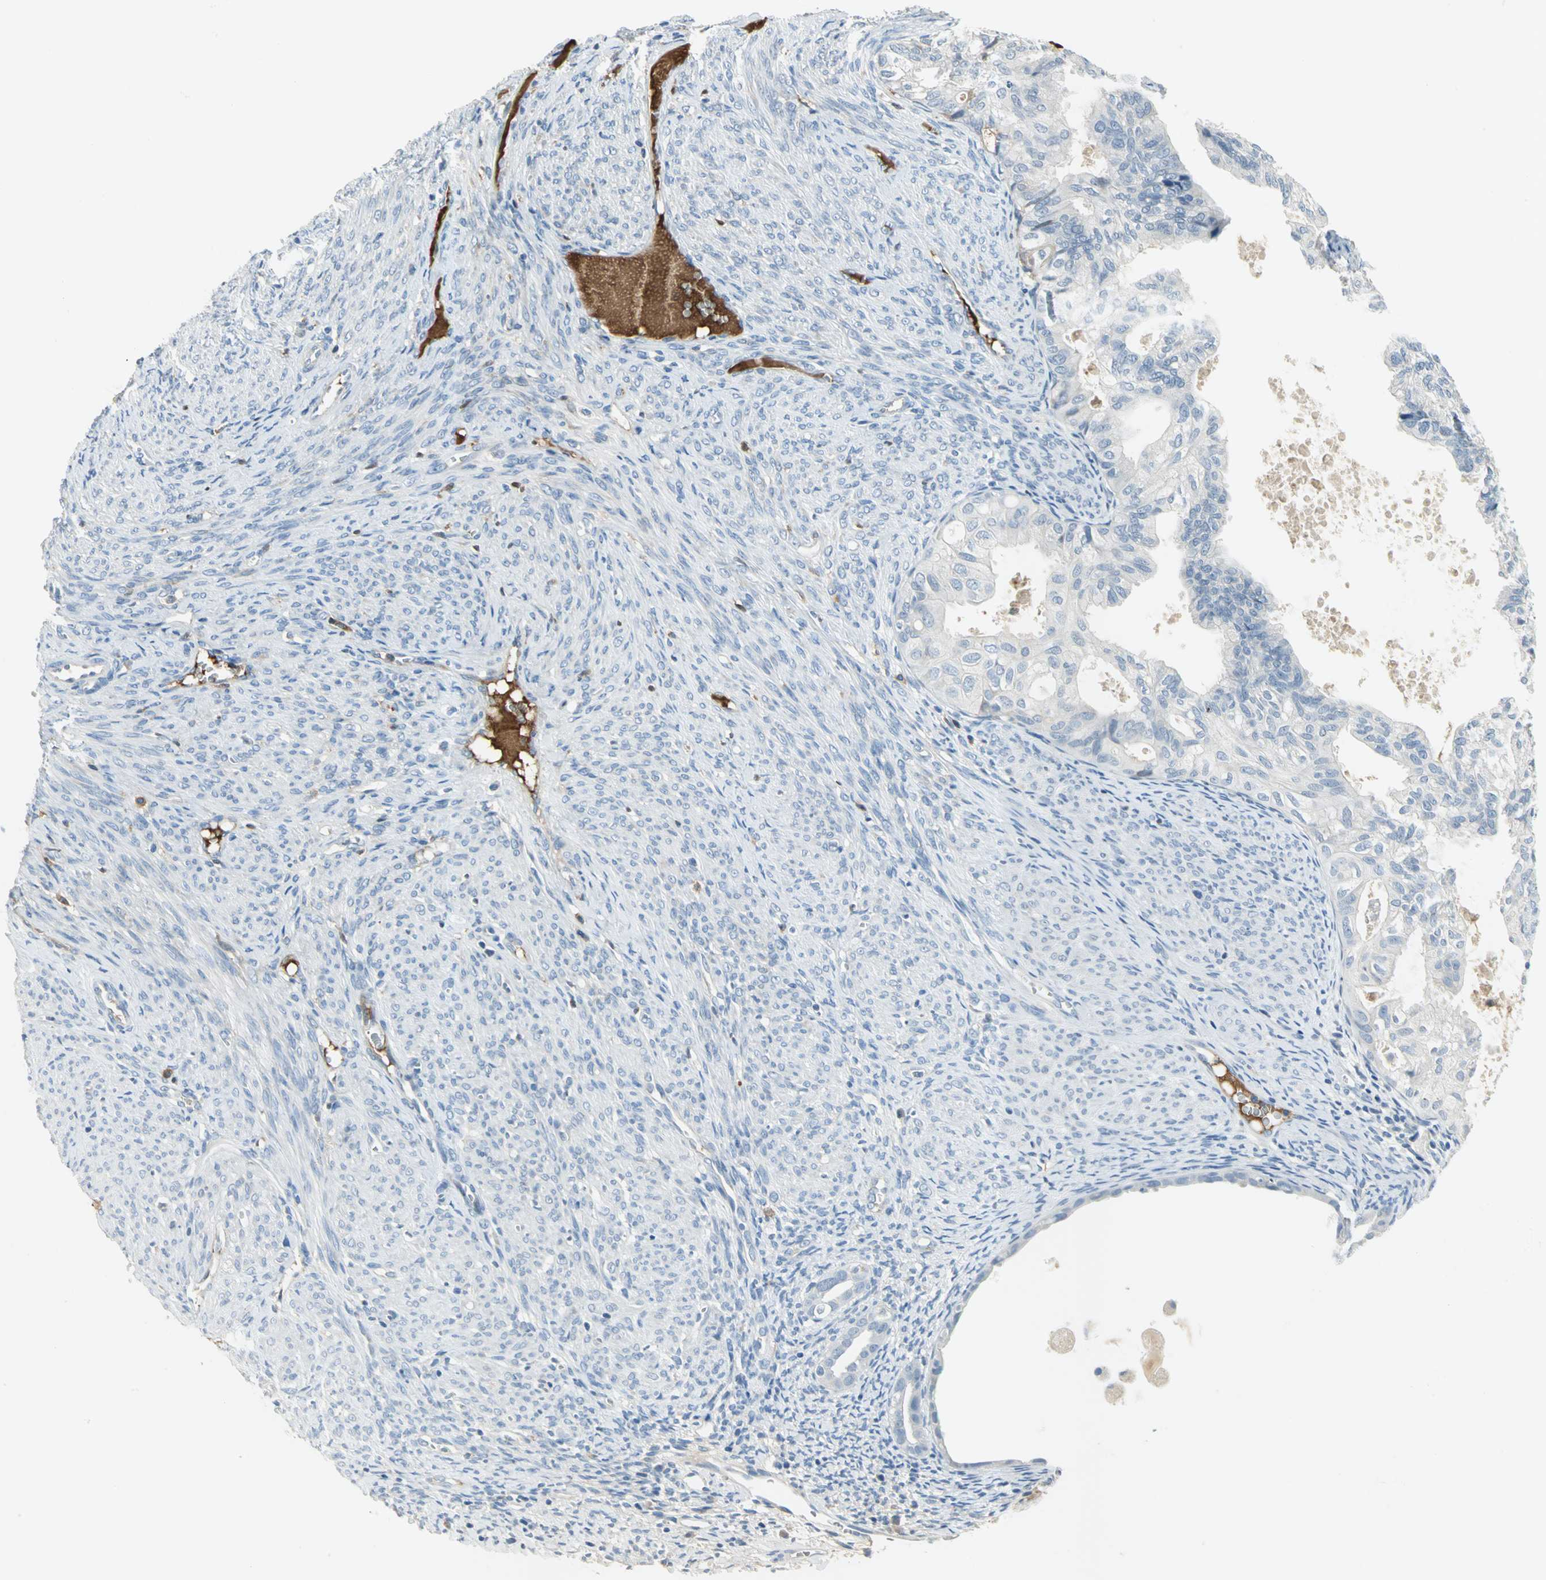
{"staining": {"intensity": "negative", "quantity": "none", "location": "none"}, "tissue": "cervical cancer", "cell_type": "Tumor cells", "image_type": "cancer", "snomed": [{"axis": "morphology", "description": "Normal tissue, NOS"}, {"axis": "morphology", "description": "Adenocarcinoma, NOS"}, {"axis": "topography", "description": "Cervix"}, {"axis": "topography", "description": "Endometrium"}], "caption": "Immunohistochemistry photomicrograph of neoplastic tissue: cervical adenocarcinoma stained with DAB (3,3'-diaminobenzidine) demonstrates no significant protein expression in tumor cells. (DAB immunohistochemistry with hematoxylin counter stain).", "gene": "ZIC1", "patient": {"sex": "female", "age": 86}}